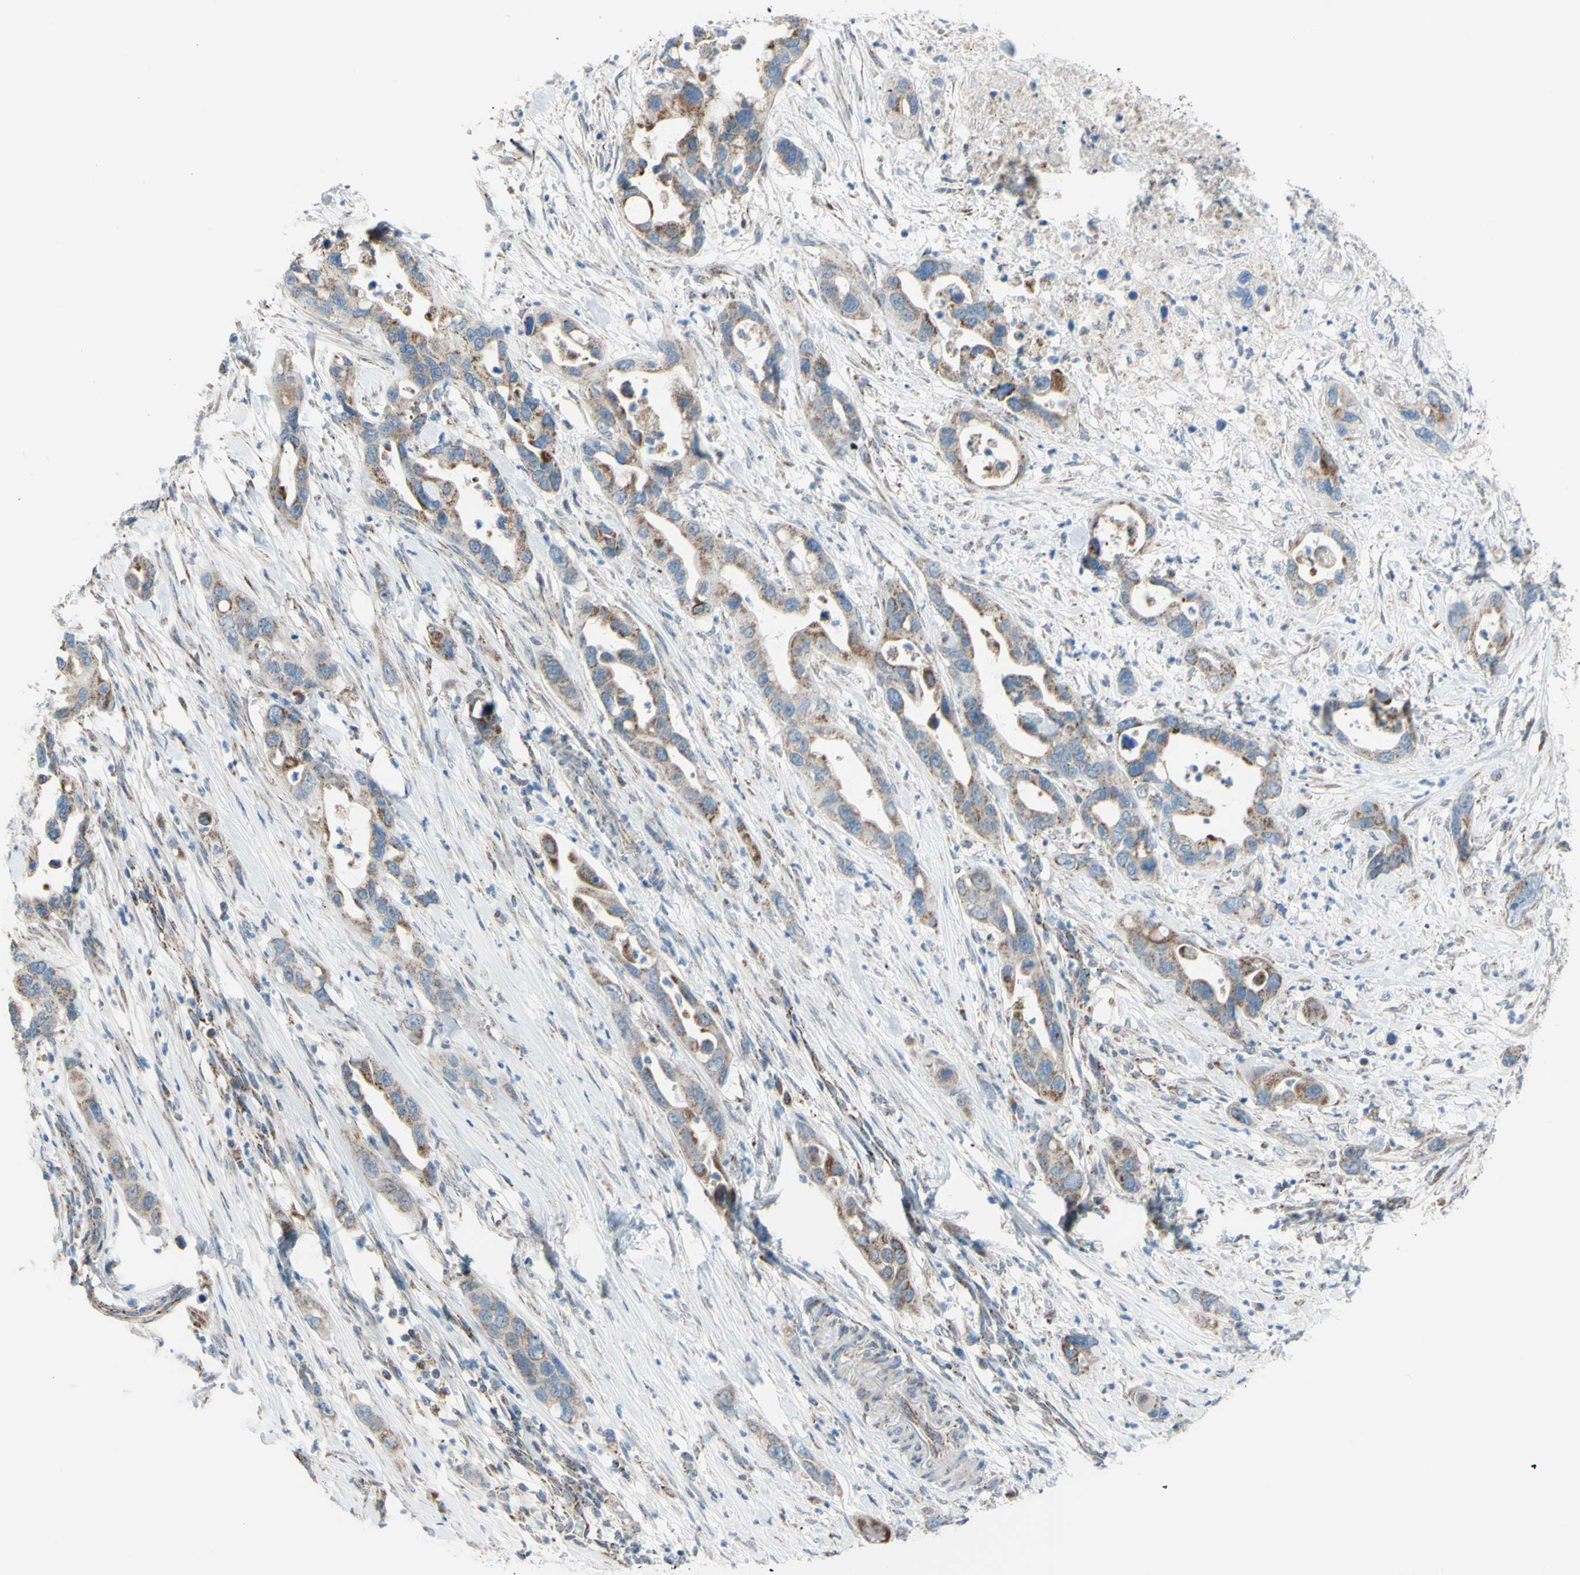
{"staining": {"intensity": "moderate", "quantity": "25%-75%", "location": "cytoplasmic/membranous"}, "tissue": "pancreatic cancer", "cell_type": "Tumor cells", "image_type": "cancer", "snomed": [{"axis": "morphology", "description": "Adenocarcinoma, NOS"}, {"axis": "topography", "description": "Pancreas"}], "caption": "A medium amount of moderate cytoplasmic/membranous positivity is present in about 25%-75% of tumor cells in pancreatic adenocarcinoma tissue.", "gene": "GLT8D1", "patient": {"sex": "female", "age": 71}}